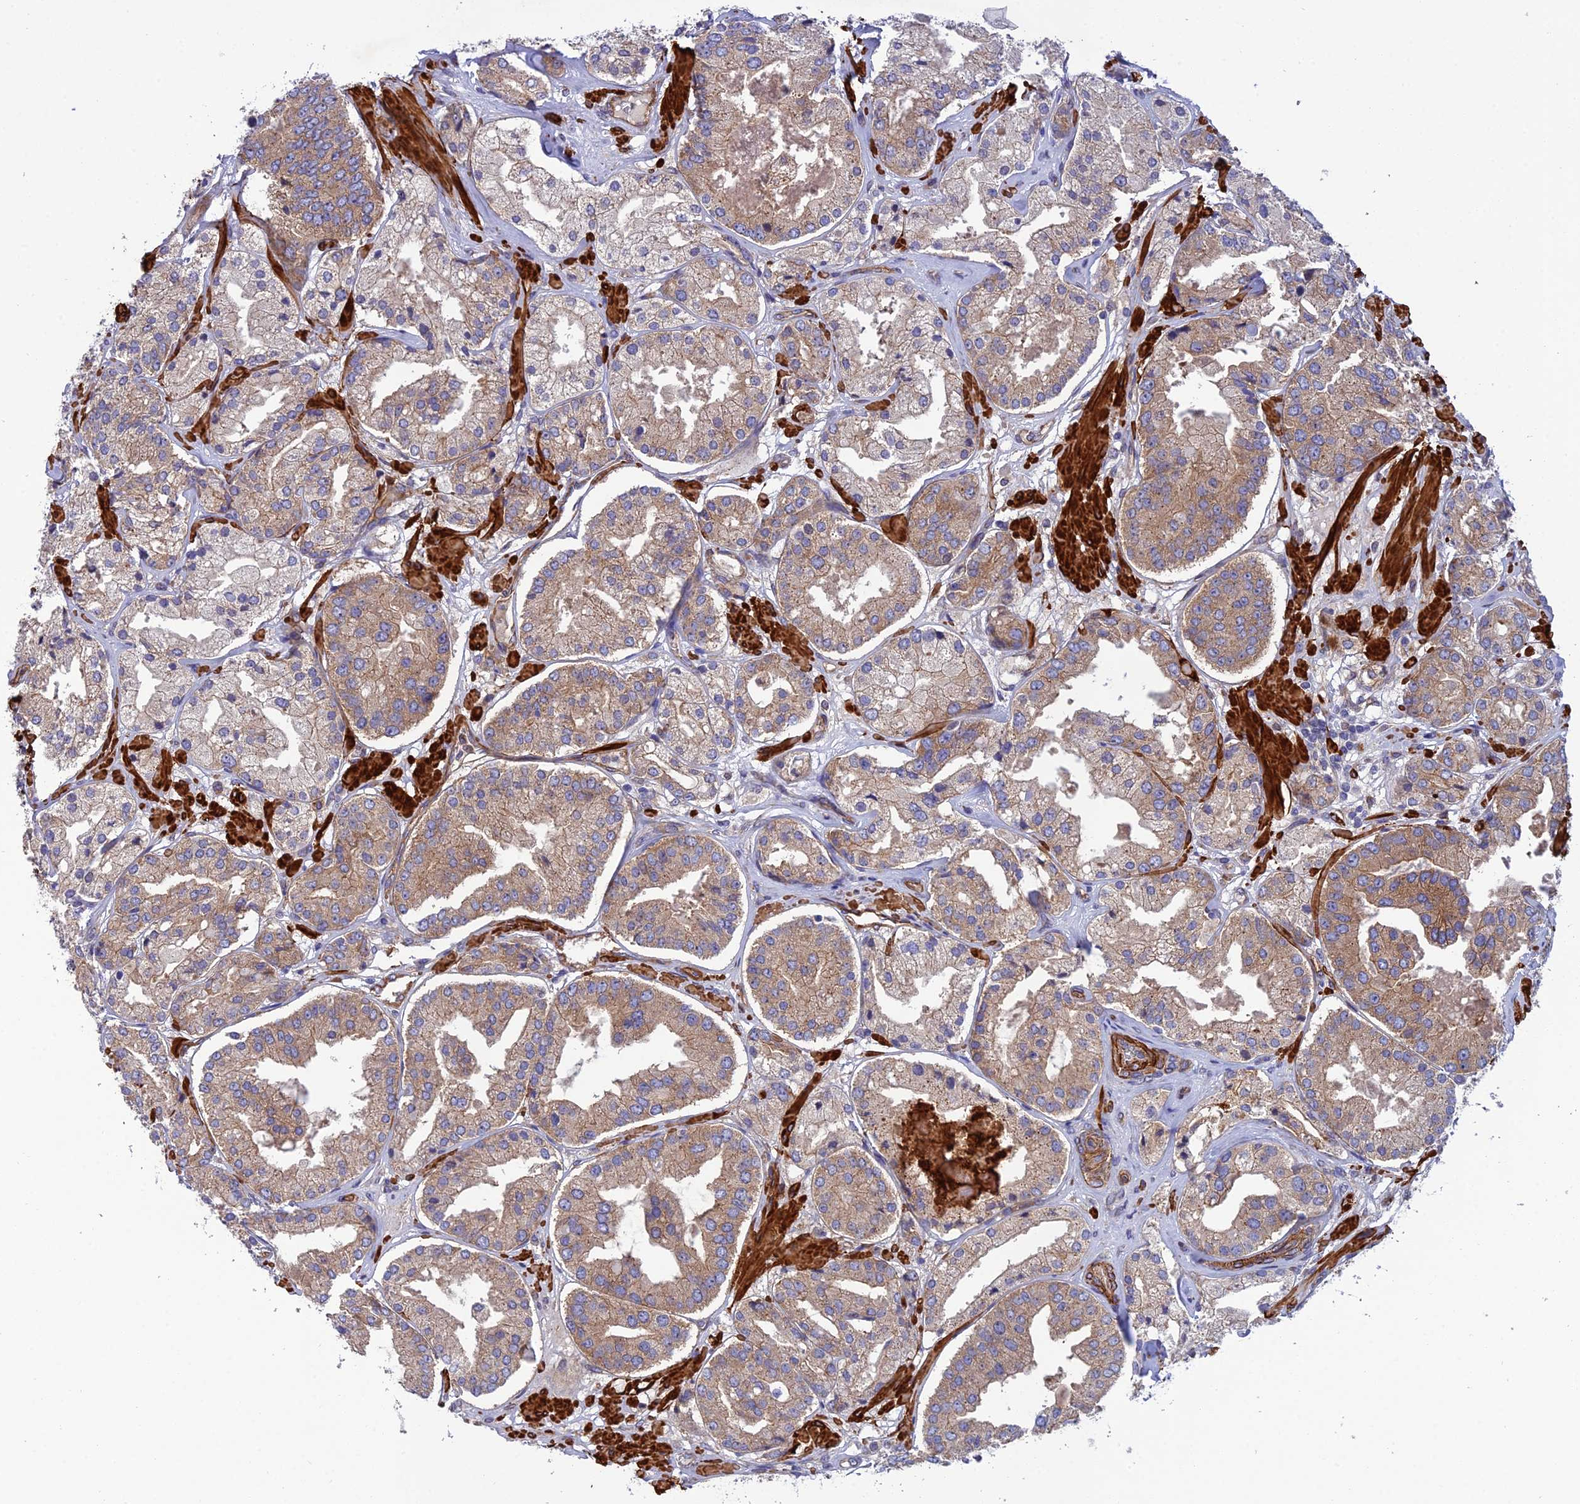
{"staining": {"intensity": "weak", "quantity": ">75%", "location": "cytoplasmic/membranous"}, "tissue": "prostate cancer", "cell_type": "Tumor cells", "image_type": "cancer", "snomed": [{"axis": "morphology", "description": "Adenocarcinoma, High grade"}, {"axis": "topography", "description": "Prostate"}], "caption": "The immunohistochemical stain shows weak cytoplasmic/membranous positivity in tumor cells of prostate adenocarcinoma (high-grade) tissue. Immunohistochemistry (ihc) stains the protein in brown and the nuclei are stained blue.", "gene": "RALGAPA2", "patient": {"sex": "male", "age": 63}}